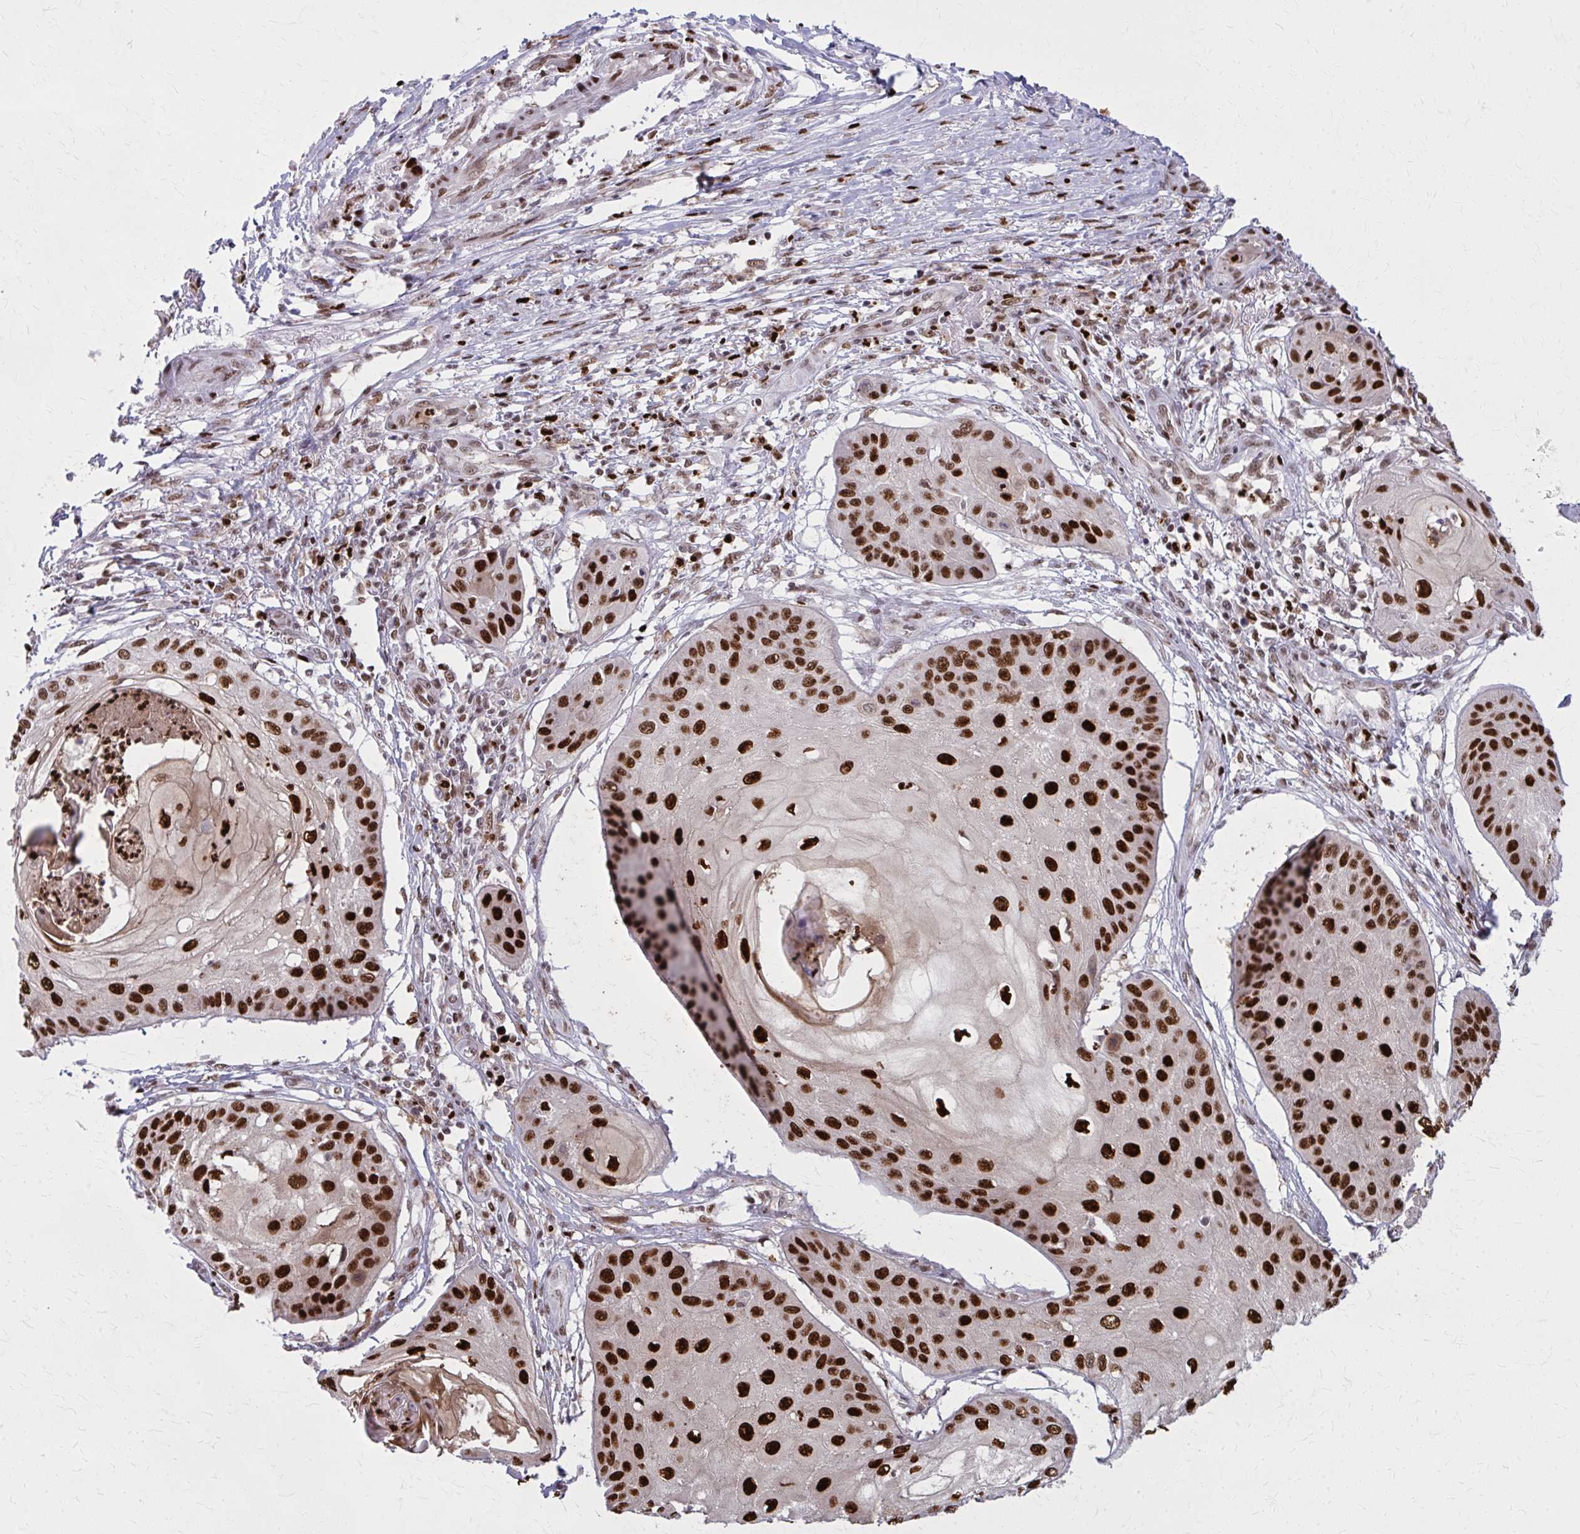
{"staining": {"intensity": "strong", "quantity": ">75%", "location": "nuclear"}, "tissue": "skin cancer", "cell_type": "Tumor cells", "image_type": "cancer", "snomed": [{"axis": "morphology", "description": "Squamous cell carcinoma, NOS"}, {"axis": "topography", "description": "Skin"}], "caption": "About >75% of tumor cells in squamous cell carcinoma (skin) show strong nuclear protein positivity as visualized by brown immunohistochemical staining.", "gene": "ZNF559", "patient": {"sex": "male", "age": 70}}